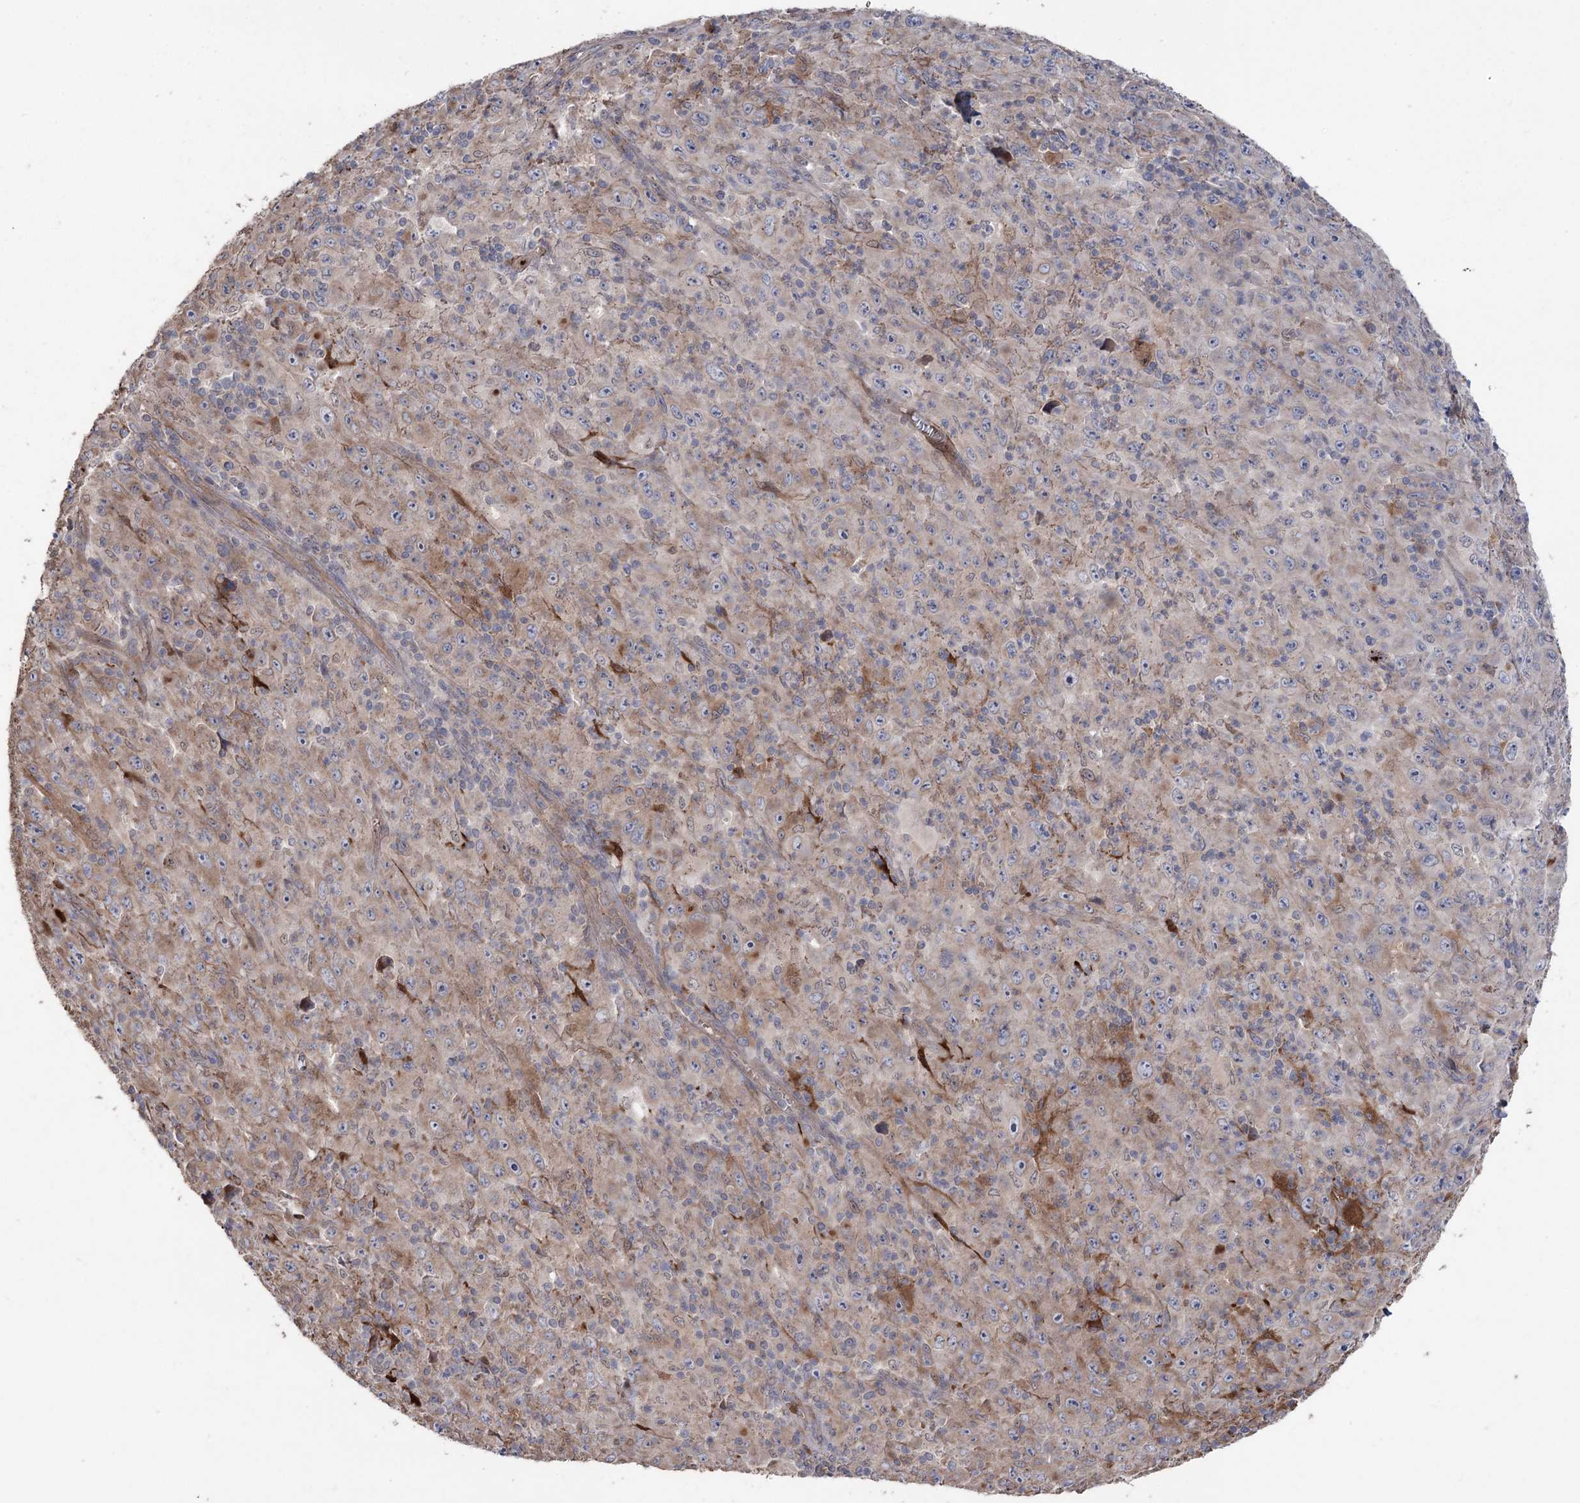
{"staining": {"intensity": "moderate", "quantity": "<25%", "location": "cytoplasmic/membranous"}, "tissue": "melanoma", "cell_type": "Tumor cells", "image_type": "cancer", "snomed": [{"axis": "morphology", "description": "Malignant melanoma, Metastatic site"}, {"axis": "topography", "description": "Skin"}], "caption": "A micrograph of malignant melanoma (metastatic site) stained for a protein demonstrates moderate cytoplasmic/membranous brown staining in tumor cells.", "gene": "OTUD1", "patient": {"sex": "female", "age": 56}}